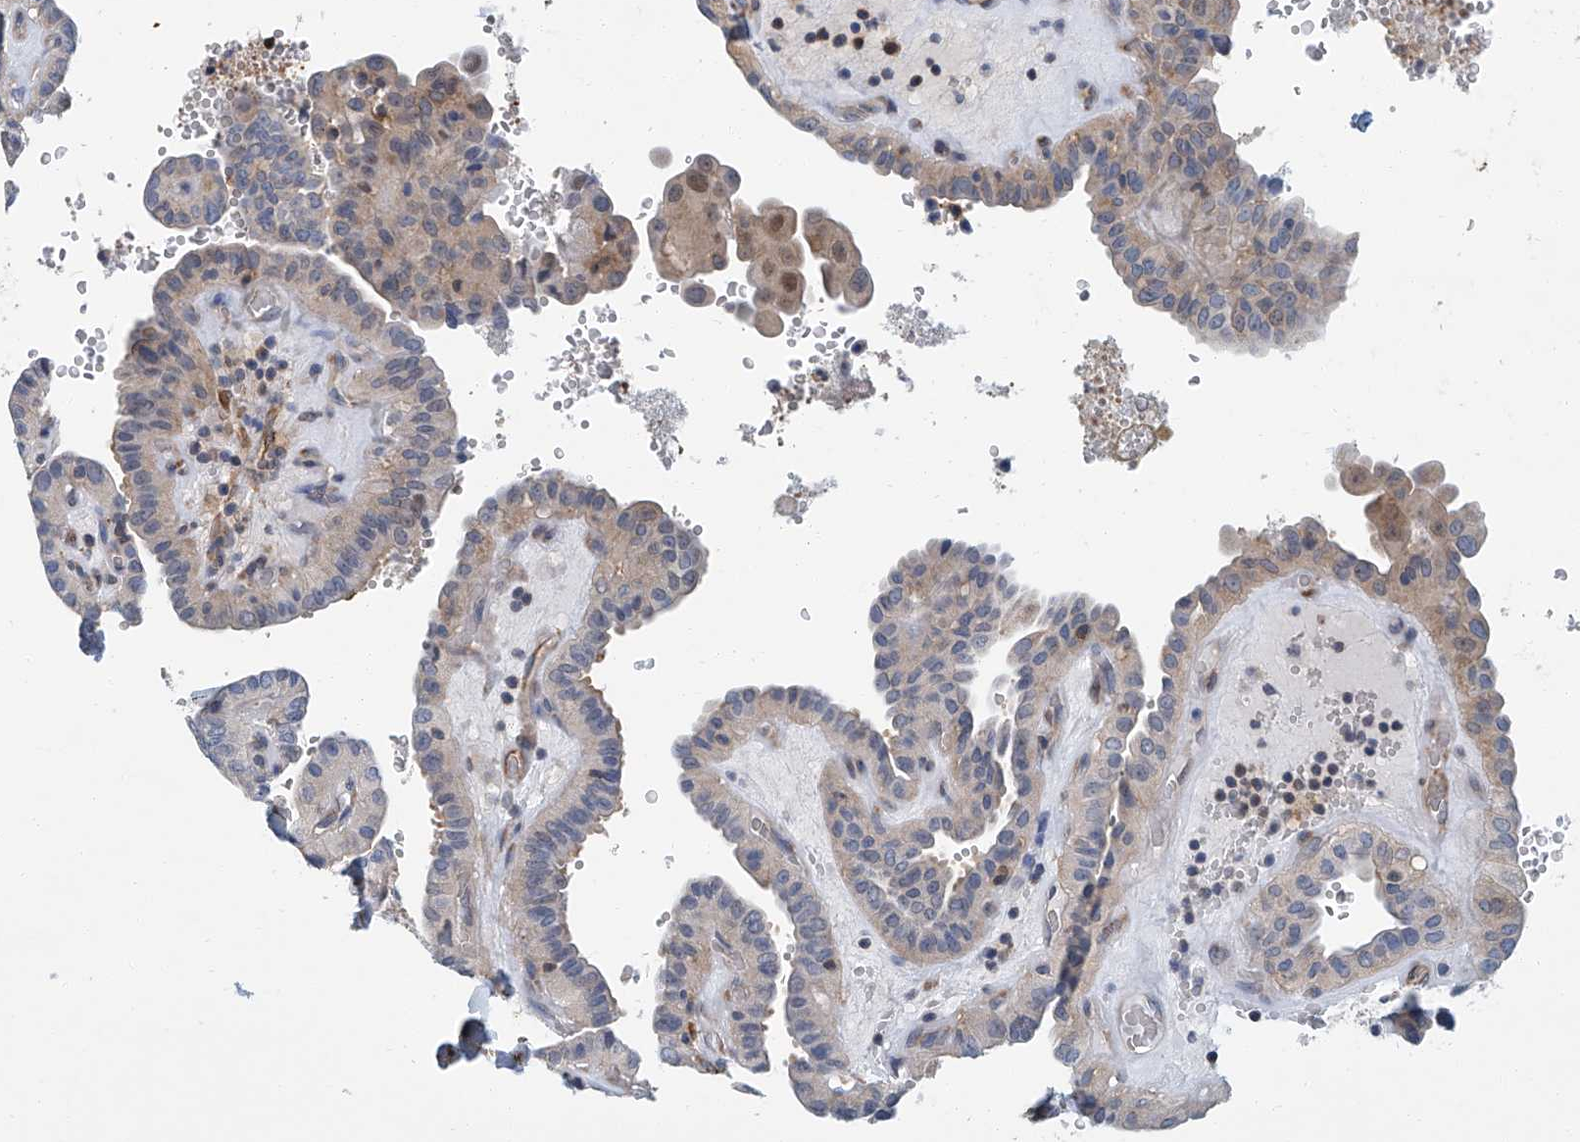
{"staining": {"intensity": "moderate", "quantity": "<25%", "location": "cytoplasmic/membranous,nuclear"}, "tissue": "thyroid cancer", "cell_type": "Tumor cells", "image_type": "cancer", "snomed": [{"axis": "morphology", "description": "Papillary adenocarcinoma, NOS"}, {"axis": "topography", "description": "Thyroid gland"}], "caption": "An image of human papillary adenocarcinoma (thyroid) stained for a protein demonstrates moderate cytoplasmic/membranous and nuclear brown staining in tumor cells. The protein of interest is stained brown, and the nuclei are stained in blue (DAB IHC with brightfield microscopy, high magnification).", "gene": "PSMB10", "patient": {"sex": "male", "age": 77}}